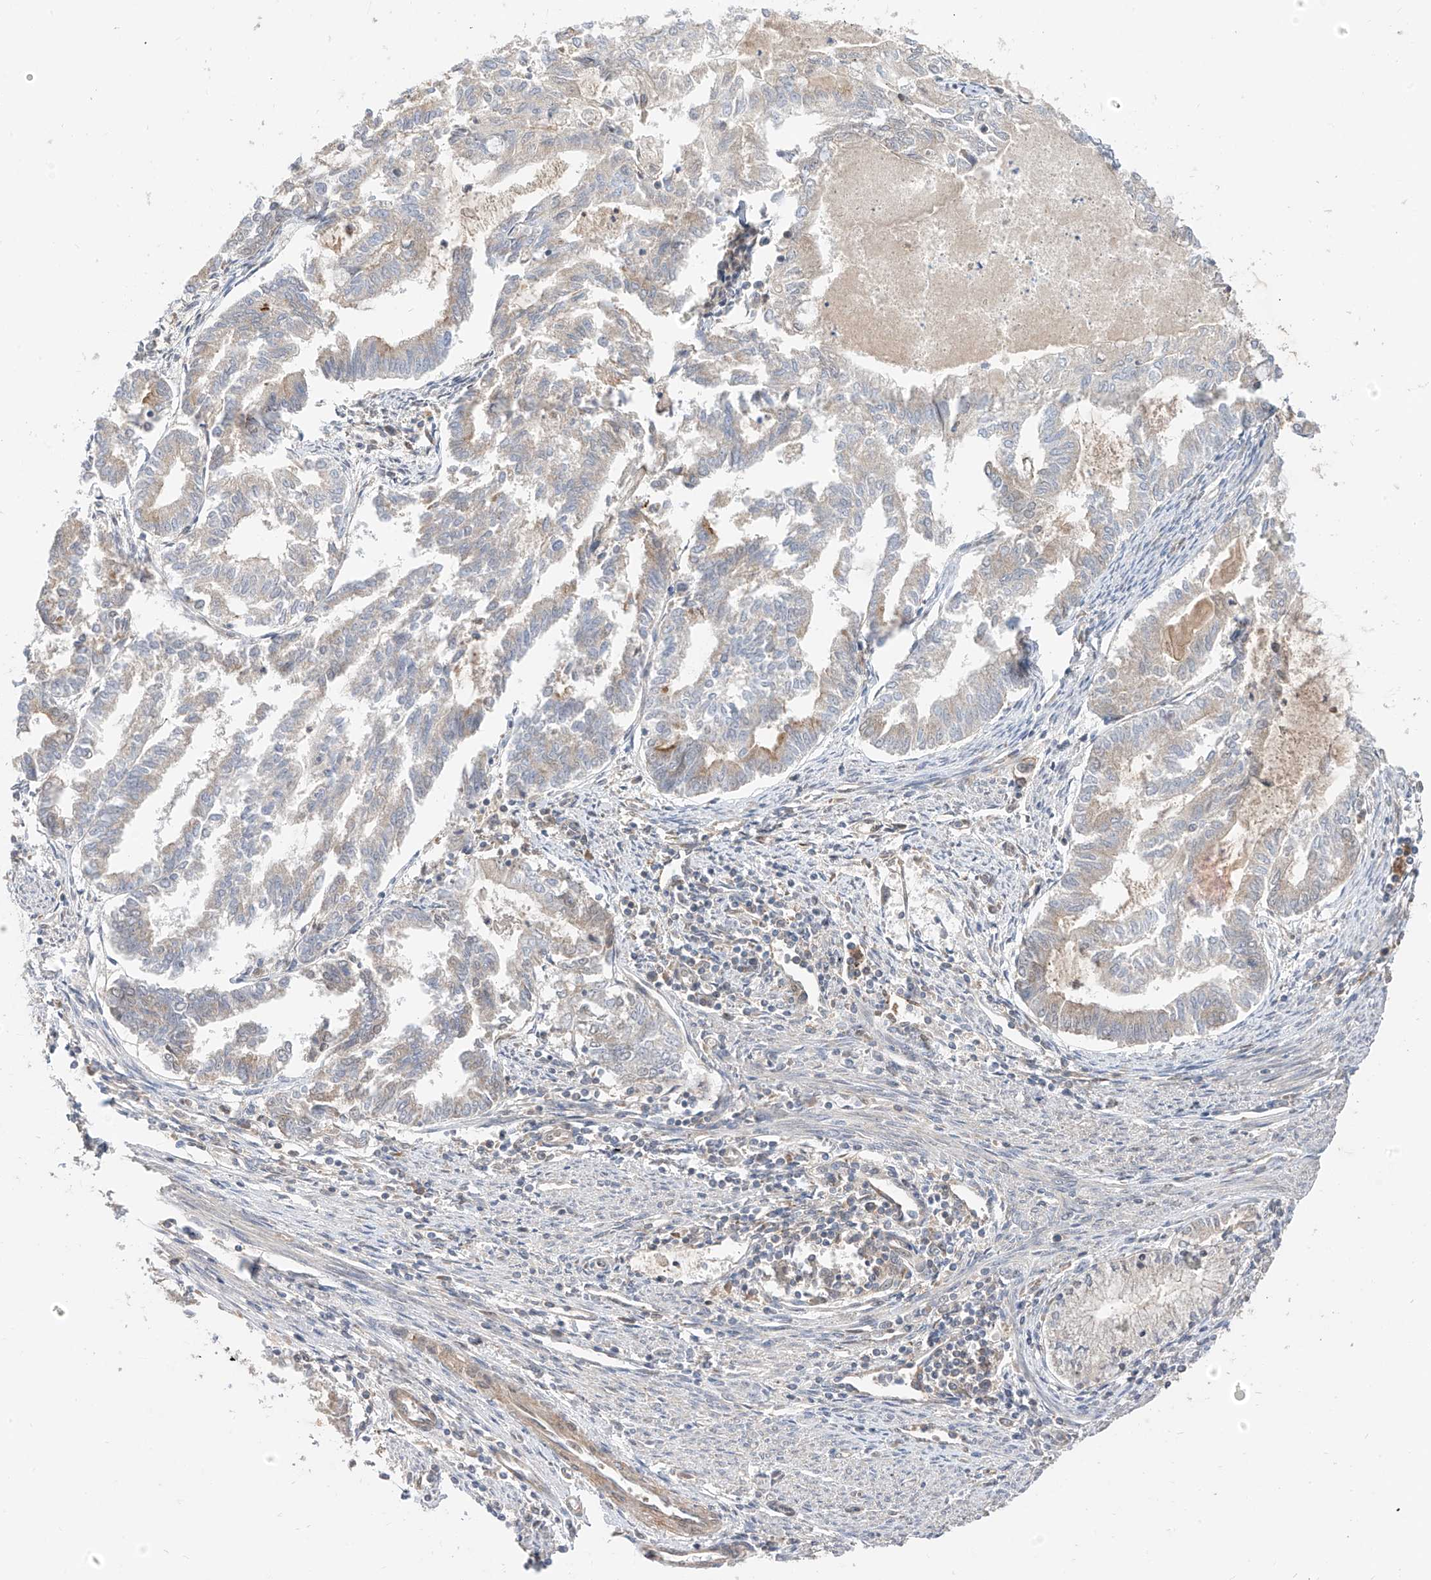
{"staining": {"intensity": "weak", "quantity": "<25%", "location": "cytoplasmic/membranous"}, "tissue": "endometrial cancer", "cell_type": "Tumor cells", "image_type": "cancer", "snomed": [{"axis": "morphology", "description": "Adenocarcinoma, NOS"}, {"axis": "topography", "description": "Endometrium"}], "caption": "The image reveals no staining of tumor cells in endometrial adenocarcinoma.", "gene": "MRTFA", "patient": {"sex": "female", "age": 79}}